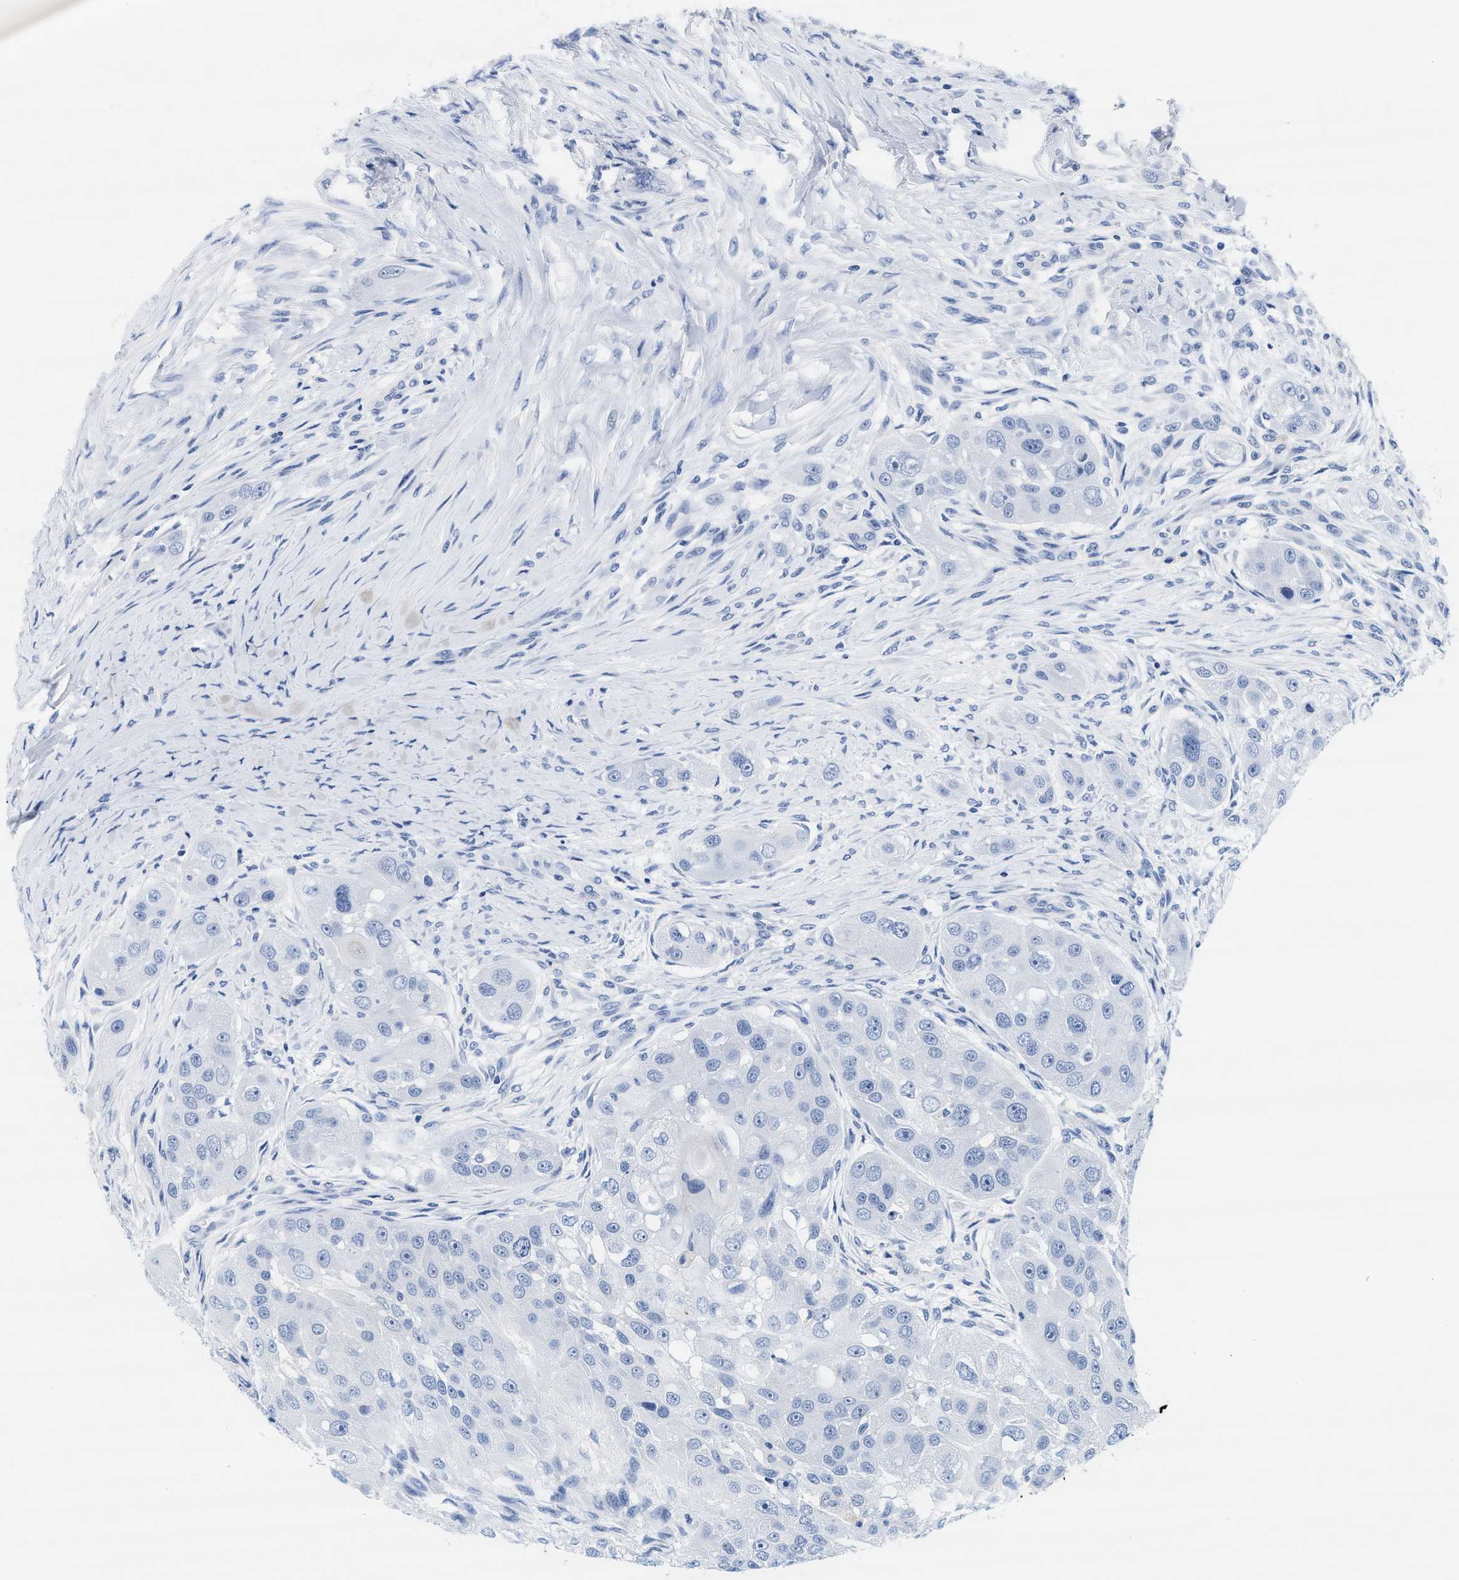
{"staining": {"intensity": "negative", "quantity": "none", "location": "none"}, "tissue": "head and neck cancer", "cell_type": "Tumor cells", "image_type": "cancer", "snomed": [{"axis": "morphology", "description": "Normal tissue, NOS"}, {"axis": "morphology", "description": "Squamous cell carcinoma, NOS"}, {"axis": "topography", "description": "Skeletal muscle"}, {"axis": "topography", "description": "Head-Neck"}], "caption": "This is an IHC photomicrograph of human squamous cell carcinoma (head and neck). There is no positivity in tumor cells.", "gene": "TTC3", "patient": {"sex": "male", "age": 51}}